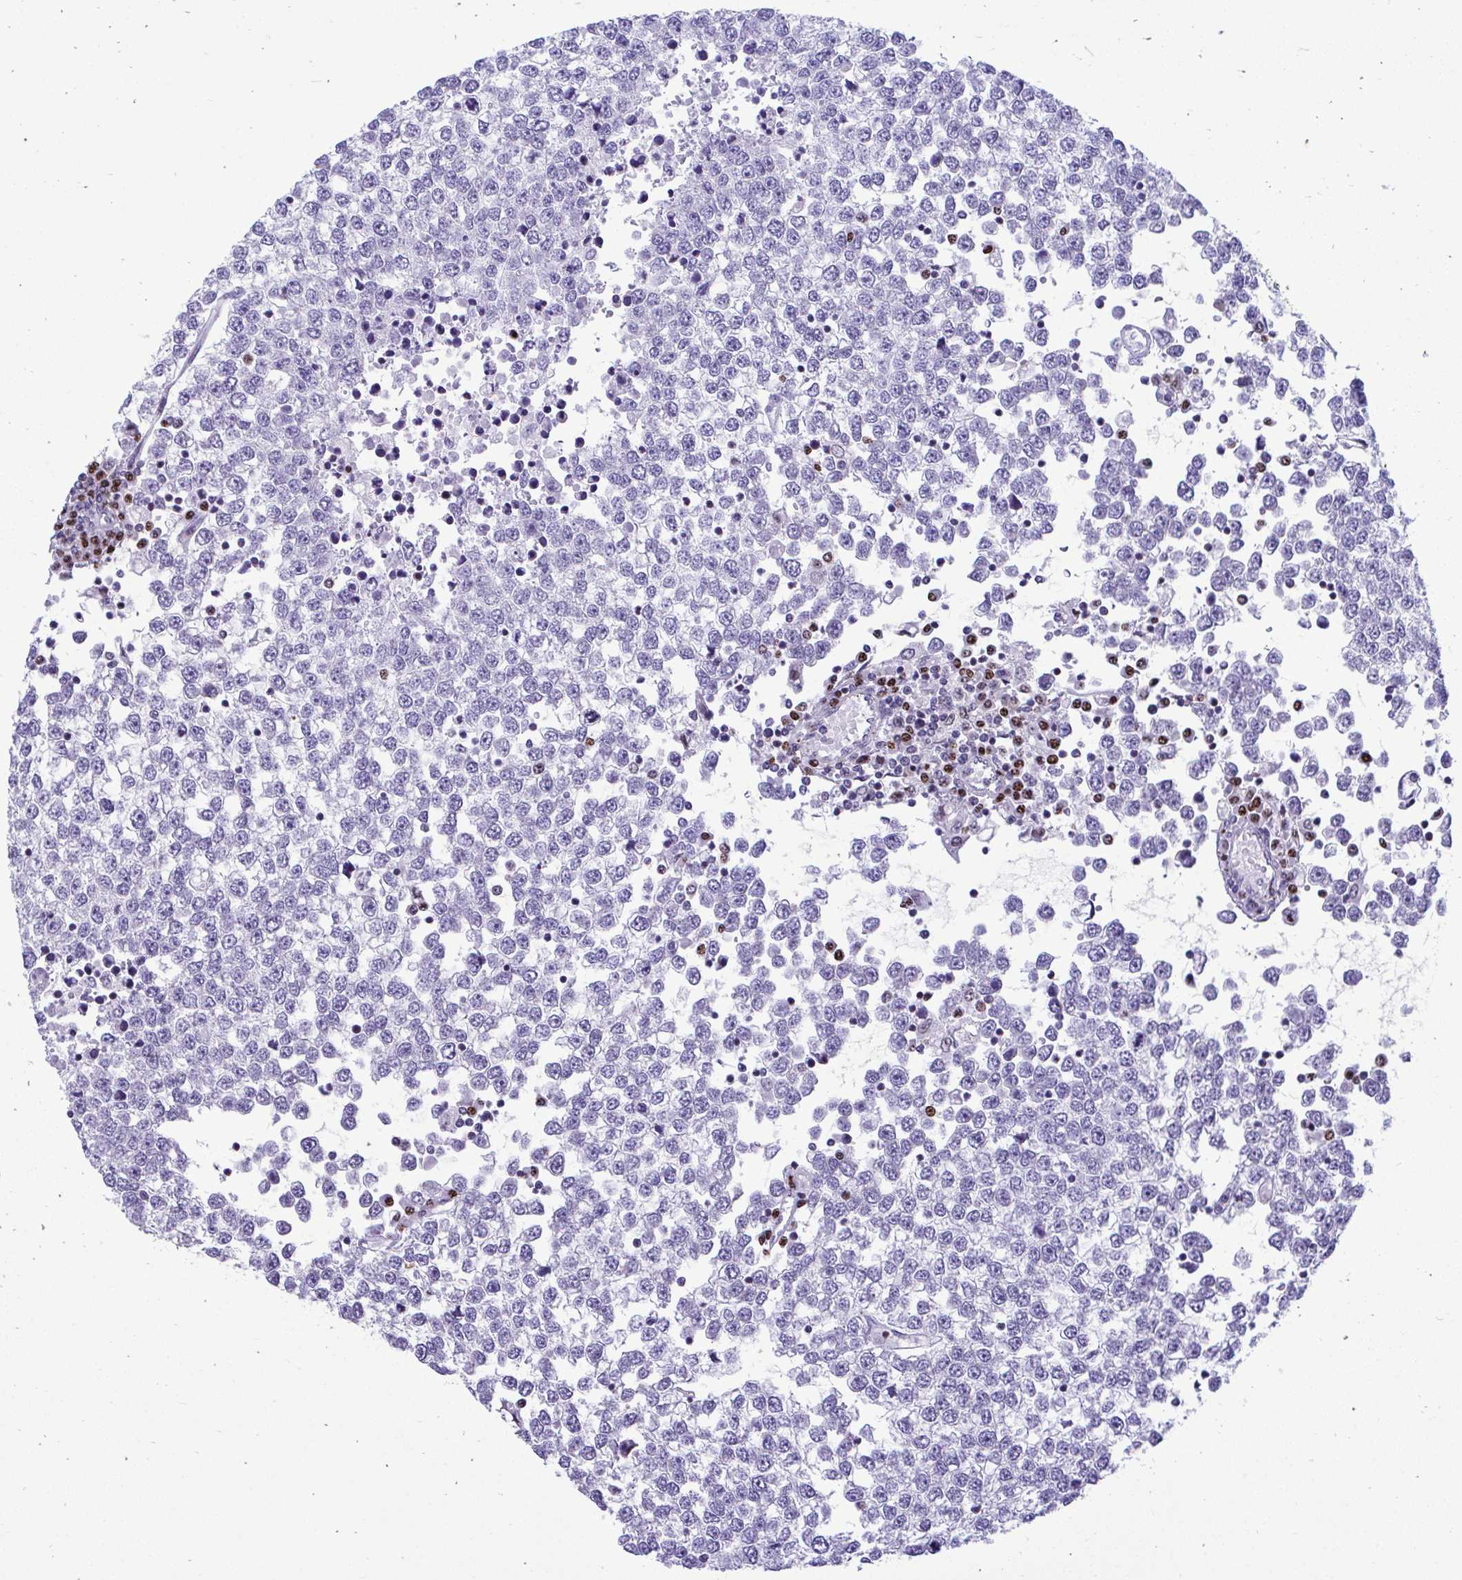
{"staining": {"intensity": "negative", "quantity": "none", "location": "none"}, "tissue": "testis cancer", "cell_type": "Tumor cells", "image_type": "cancer", "snomed": [{"axis": "morphology", "description": "Seminoma, NOS"}, {"axis": "topography", "description": "Testis"}], "caption": "Immunohistochemical staining of human seminoma (testis) displays no significant expression in tumor cells.", "gene": "SLC25A51", "patient": {"sex": "male", "age": 65}}